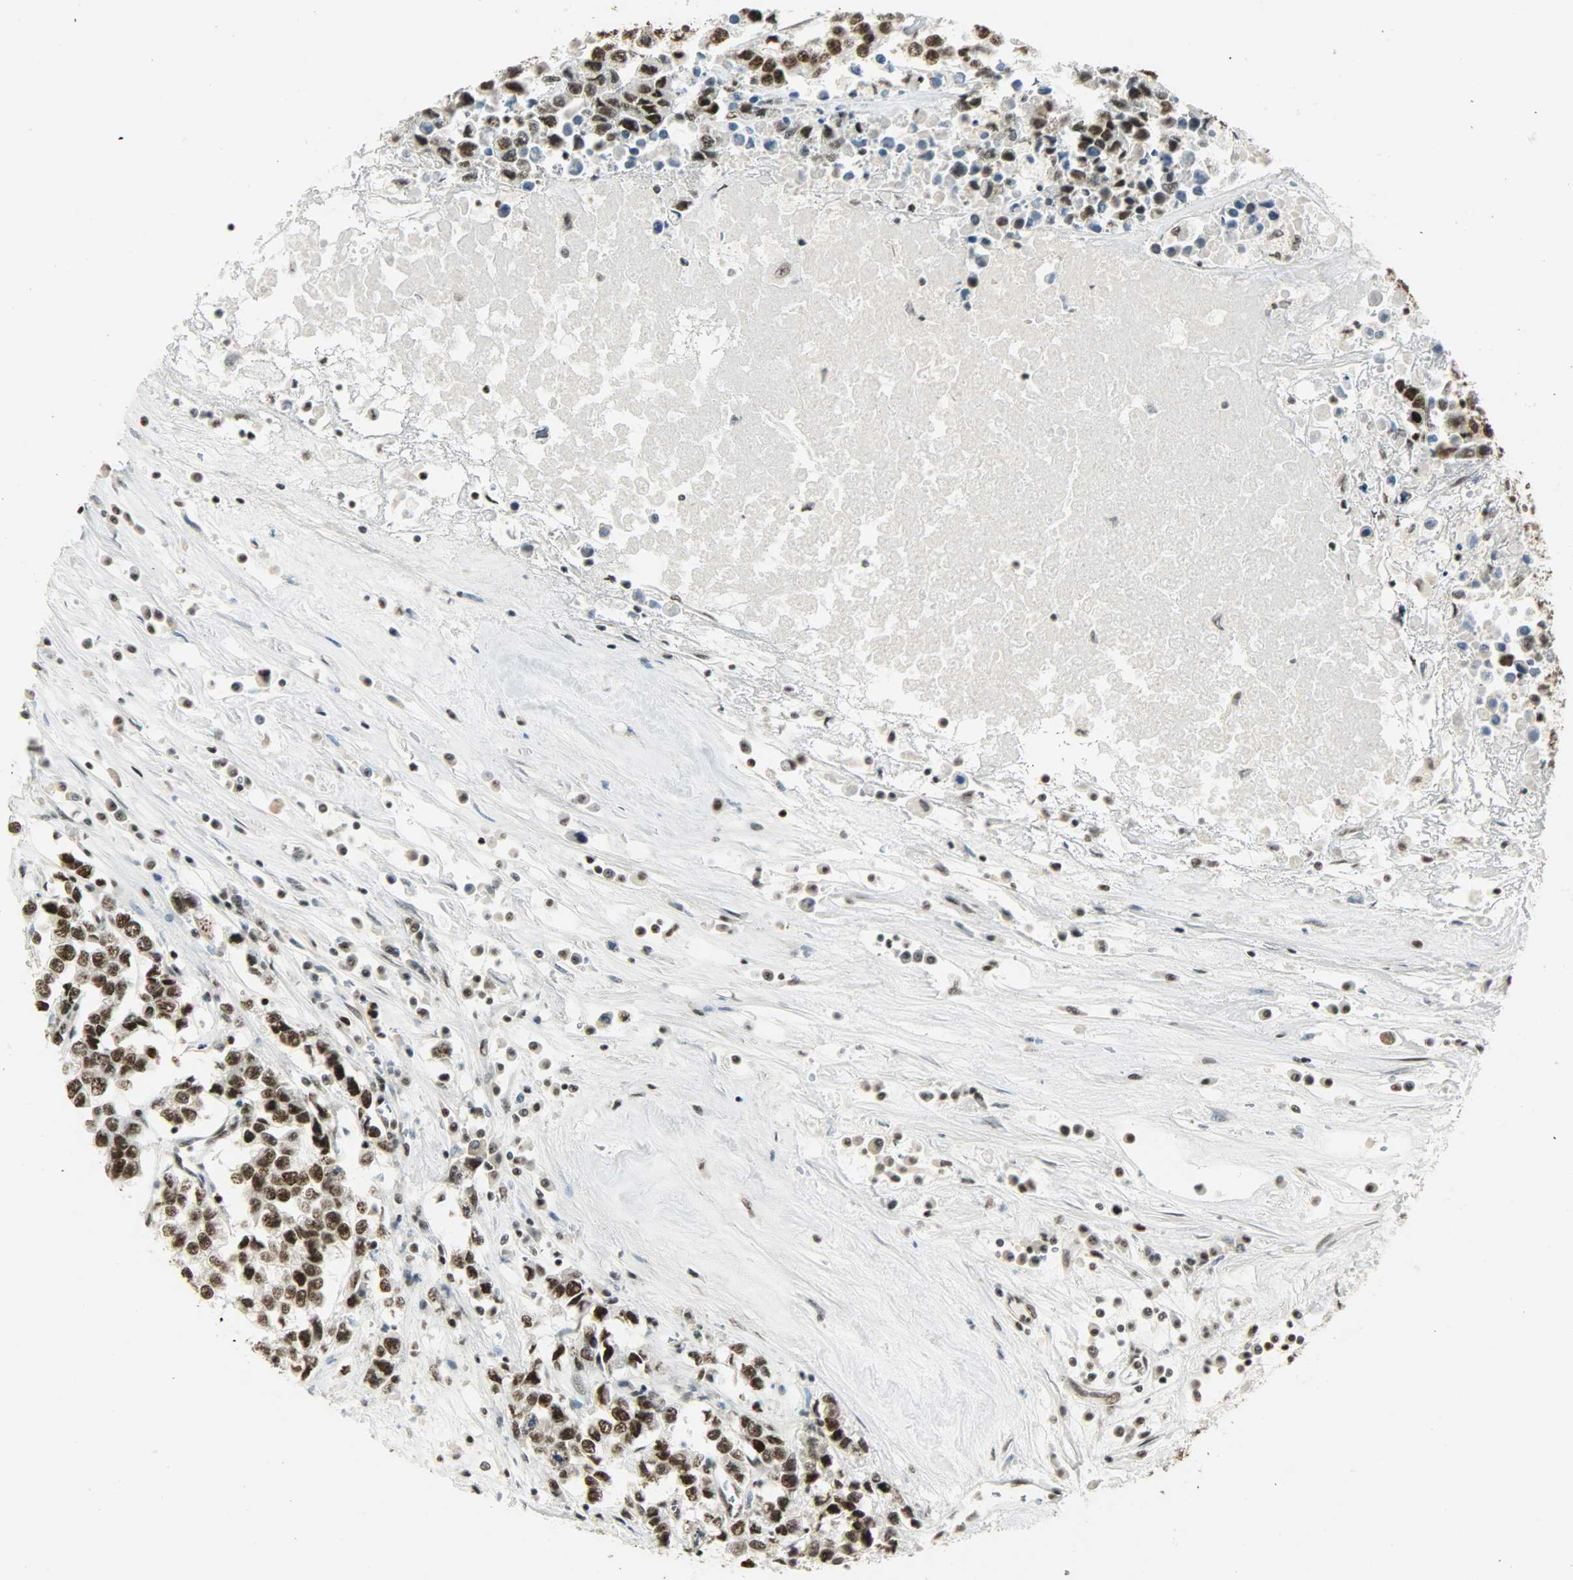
{"staining": {"intensity": "strong", "quantity": ">75%", "location": "nuclear"}, "tissue": "testis cancer", "cell_type": "Tumor cells", "image_type": "cancer", "snomed": [{"axis": "morphology", "description": "Seminoma, NOS"}, {"axis": "morphology", "description": "Carcinoma, Embryonal, NOS"}, {"axis": "topography", "description": "Testis"}], "caption": "About >75% of tumor cells in testis seminoma exhibit strong nuclear protein positivity as visualized by brown immunohistochemical staining.", "gene": "SUGP1", "patient": {"sex": "male", "age": 52}}